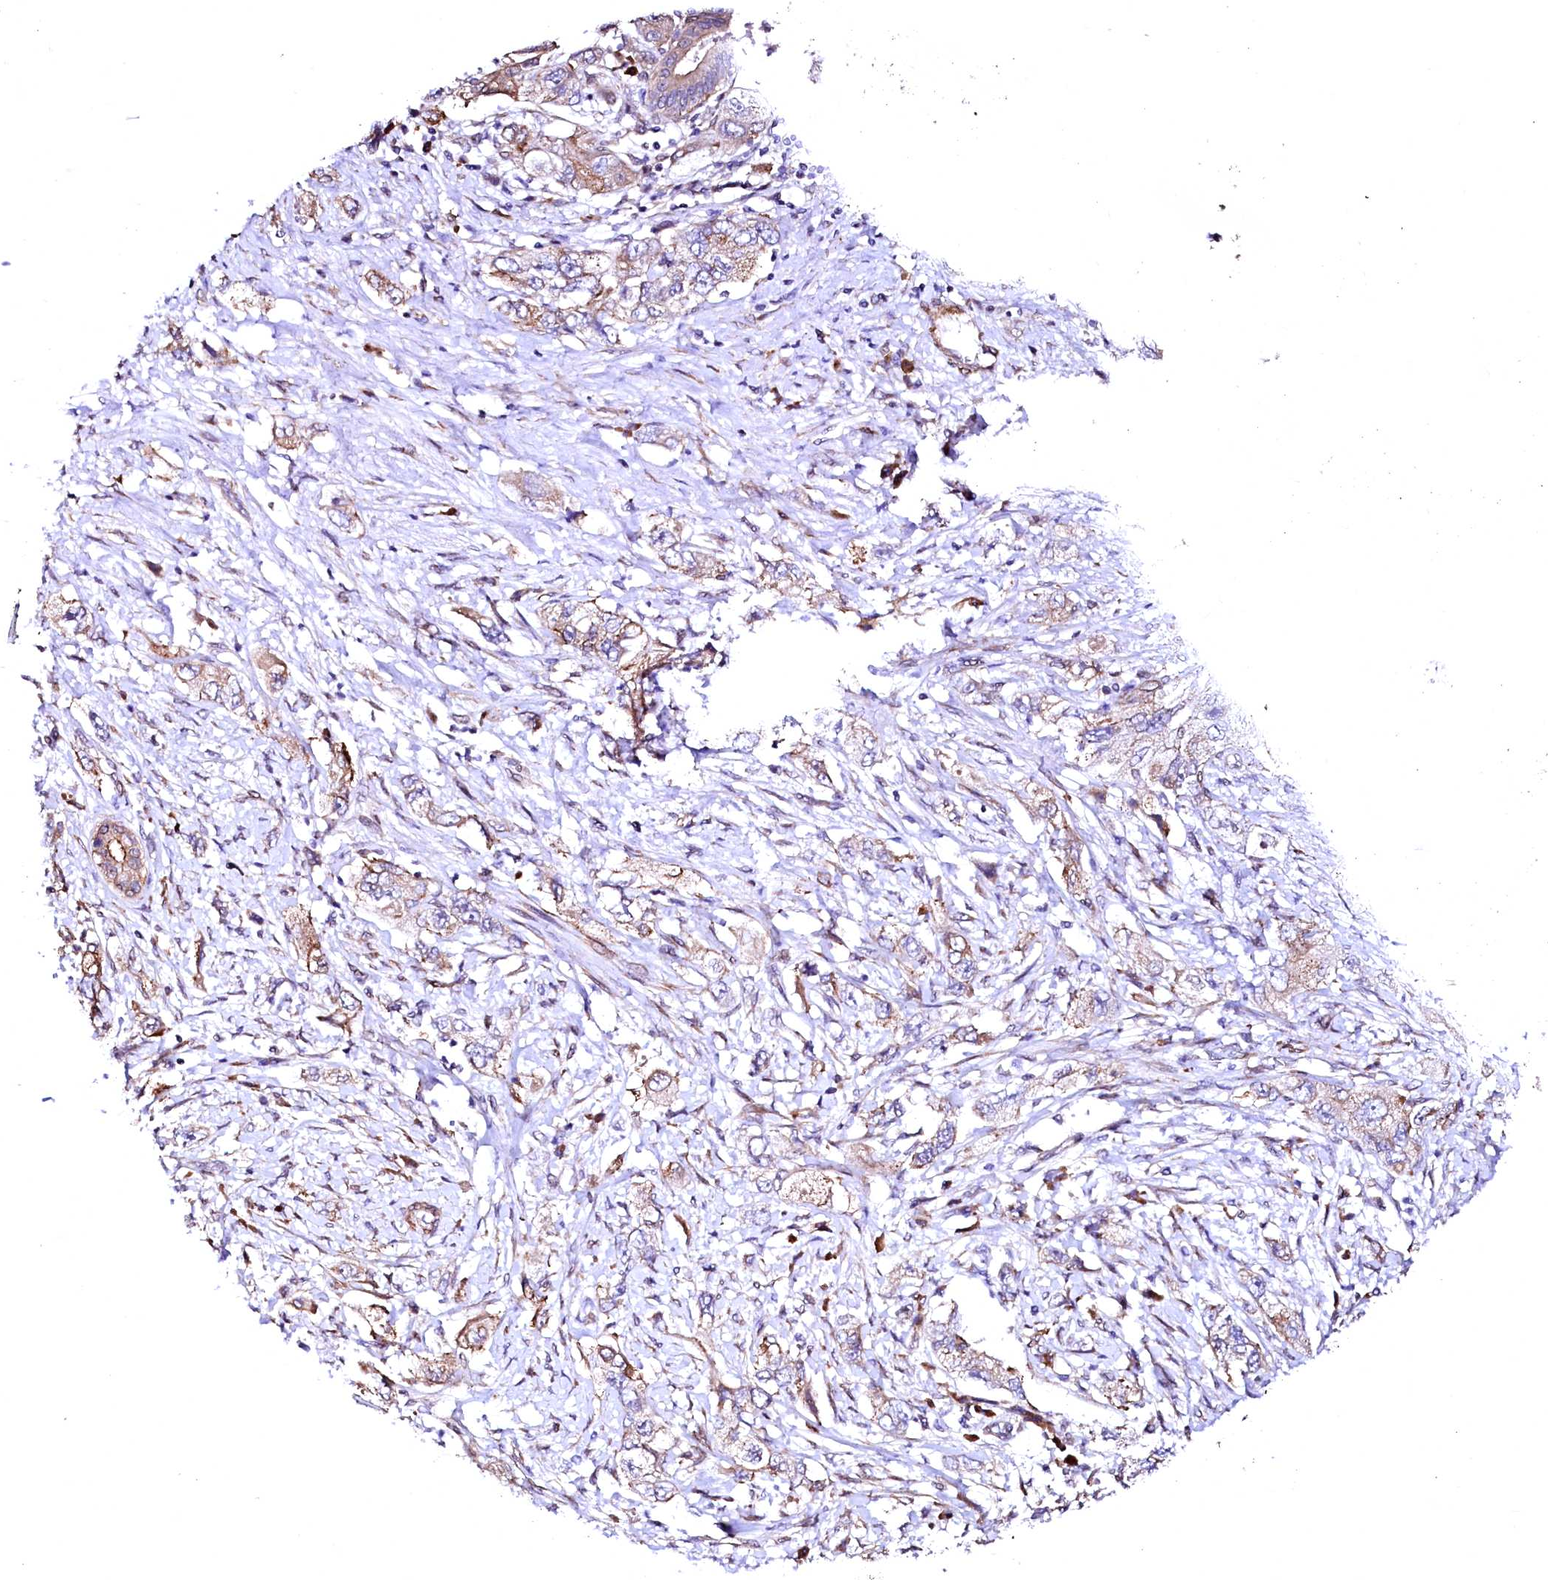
{"staining": {"intensity": "weak", "quantity": "25%-75%", "location": "cytoplasmic/membranous"}, "tissue": "pancreatic cancer", "cell_type": "Tumor cells", "image_type": "cancer", "snomed": [{"axis": "morphology", "description": "Adenocarcinoma, NOS"}, {"axis": "topography", "description": "Pancreas"}], "caption": "Tumor cells show low levels of weak cytoplasmic/membranous staining in approximately 25%-75% of cells in adenocarcinoma (pancreatic). (DAB (3,3'-diaminobenzidine) = brown stain, brightfield microscopy at high magnification).", "gene": "GPR176", "patient": {"sex": "female", "age": 73}}